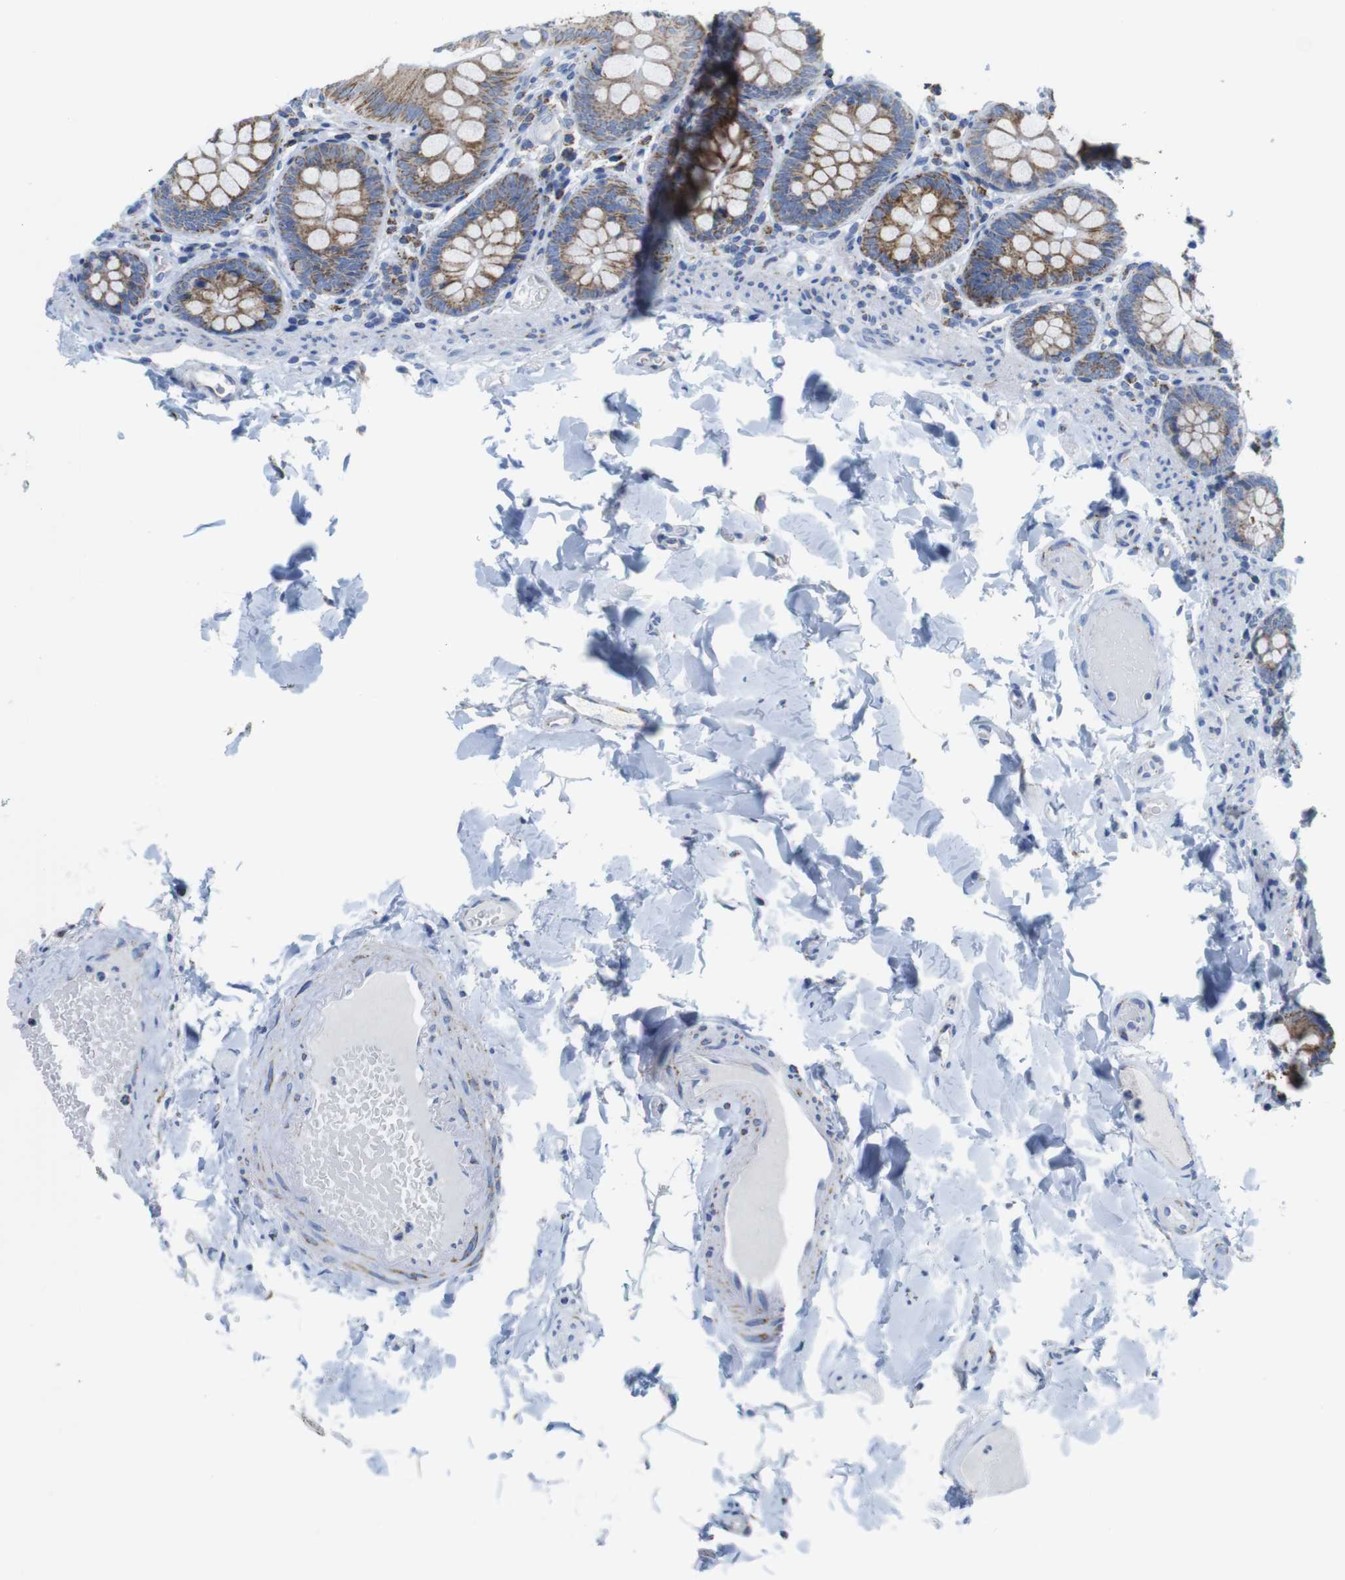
{"staining": {"intensity": "negative", "quantity": "none", "location": "none"}, "tissue": "colon", "cell_type": "Endothelial cells", "image_type": "normal", "snomed": [{"axis": "morphology", "description": "Normal tissue, NOS"}, {"axis": "topography", "description": "Colon"}], "caption": "The photomicrograph shows no staining of endothelial cells in unremarkable colon. The staining is performed using DAB brown chromogen with nuclei counter-stained in using hematoxylin.", "gene": "ATP5PO", "patient": {"sex": "female", "age": 61}}